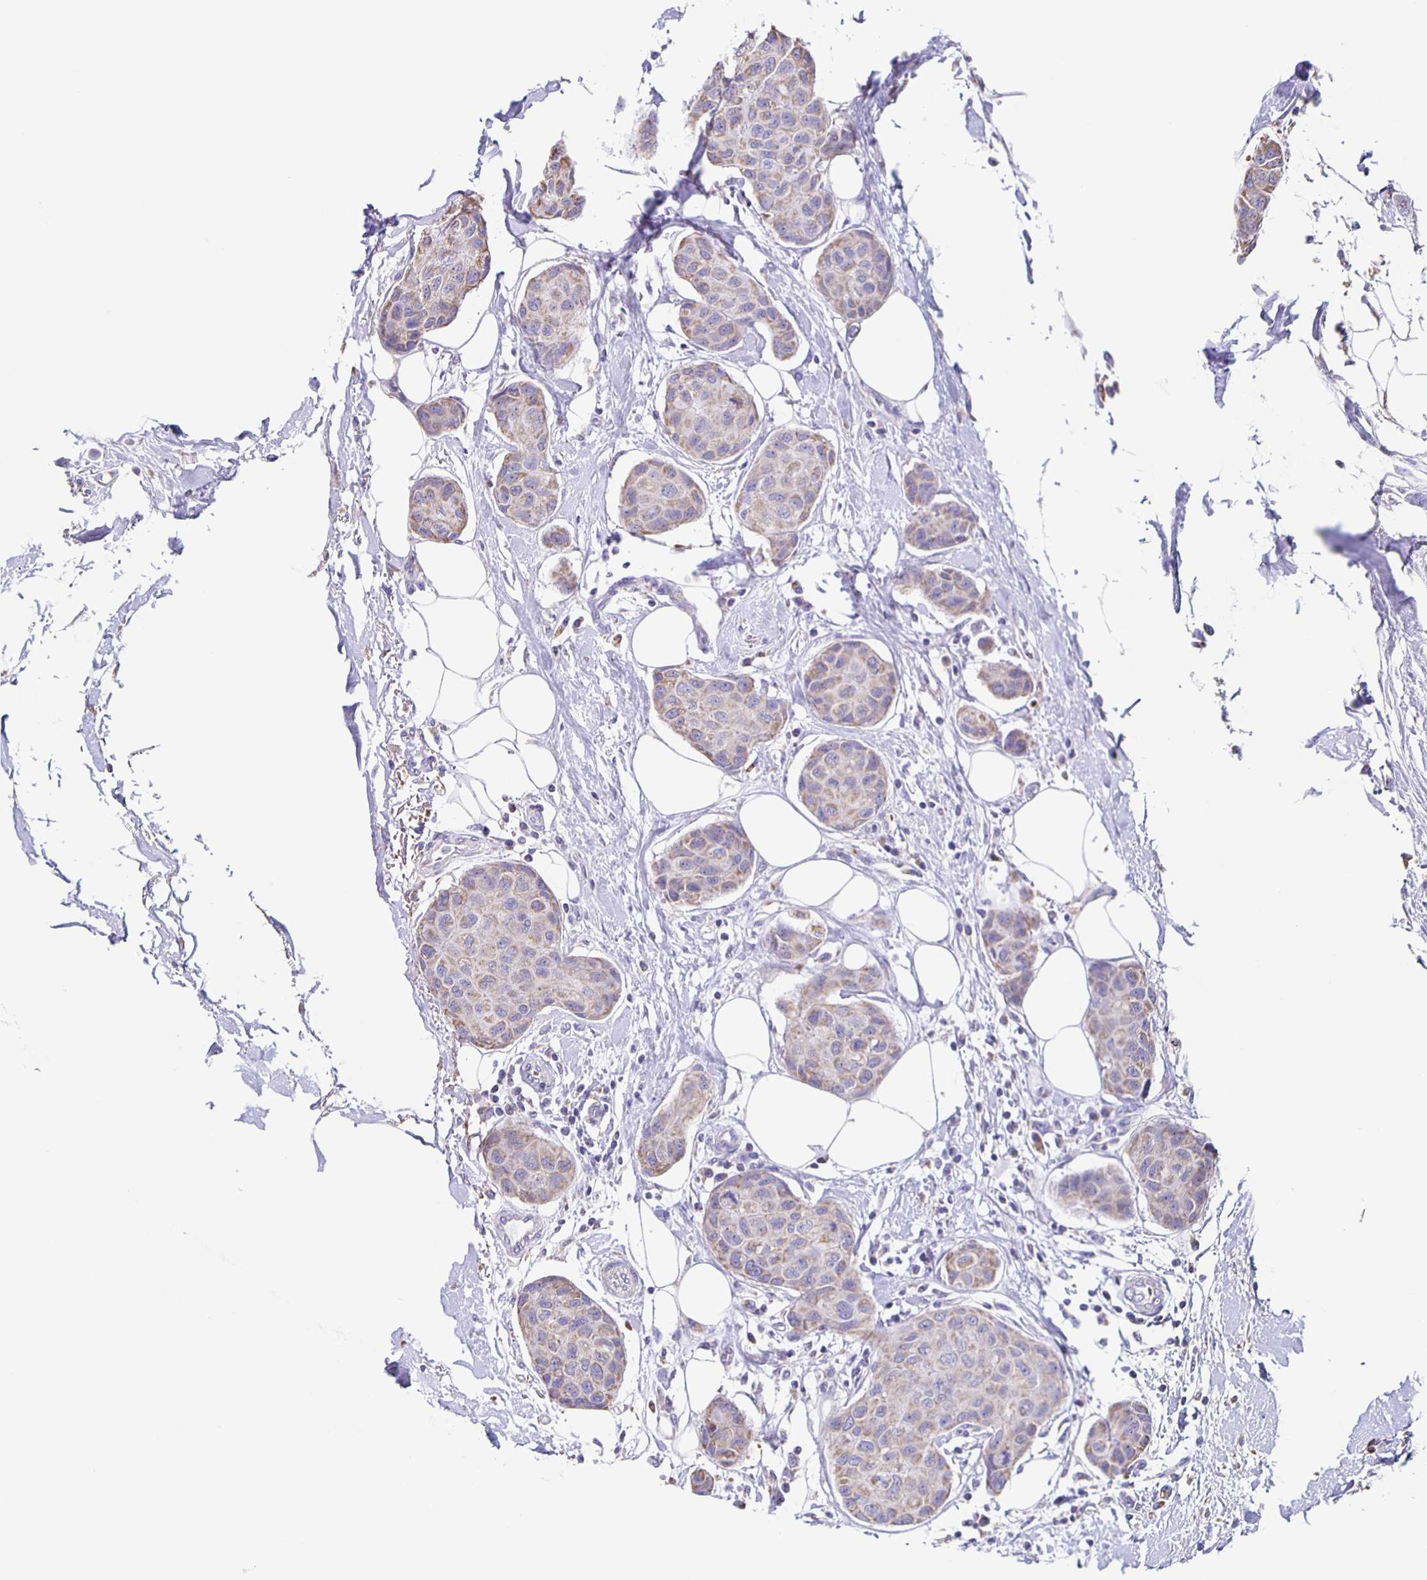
{"staining": {"intensity": "weak", "quantity": "25%-75%", "location": "cytoplasmic/membranous"}, "tissue": "breast cancer", "cell_type": "Tumor cells", "image_type": "cancer", "snomed": [{"axis": "morphology", "description": "Duct carcinoma"}, {"axis": "topography", "description": "Breast"}, {"axis": "topography", "description": "Lymph node"}], "caption": "A micrograph showing weak cytoplasmic/membranous staining in approximately 25%-75% of tumor cells in breast cancer (infiltrating ductal carcinoma), as visualized by brown immunohistochemical staining.", "gene": "TPPP", "patient": {"sex": "female", "age": 80}}